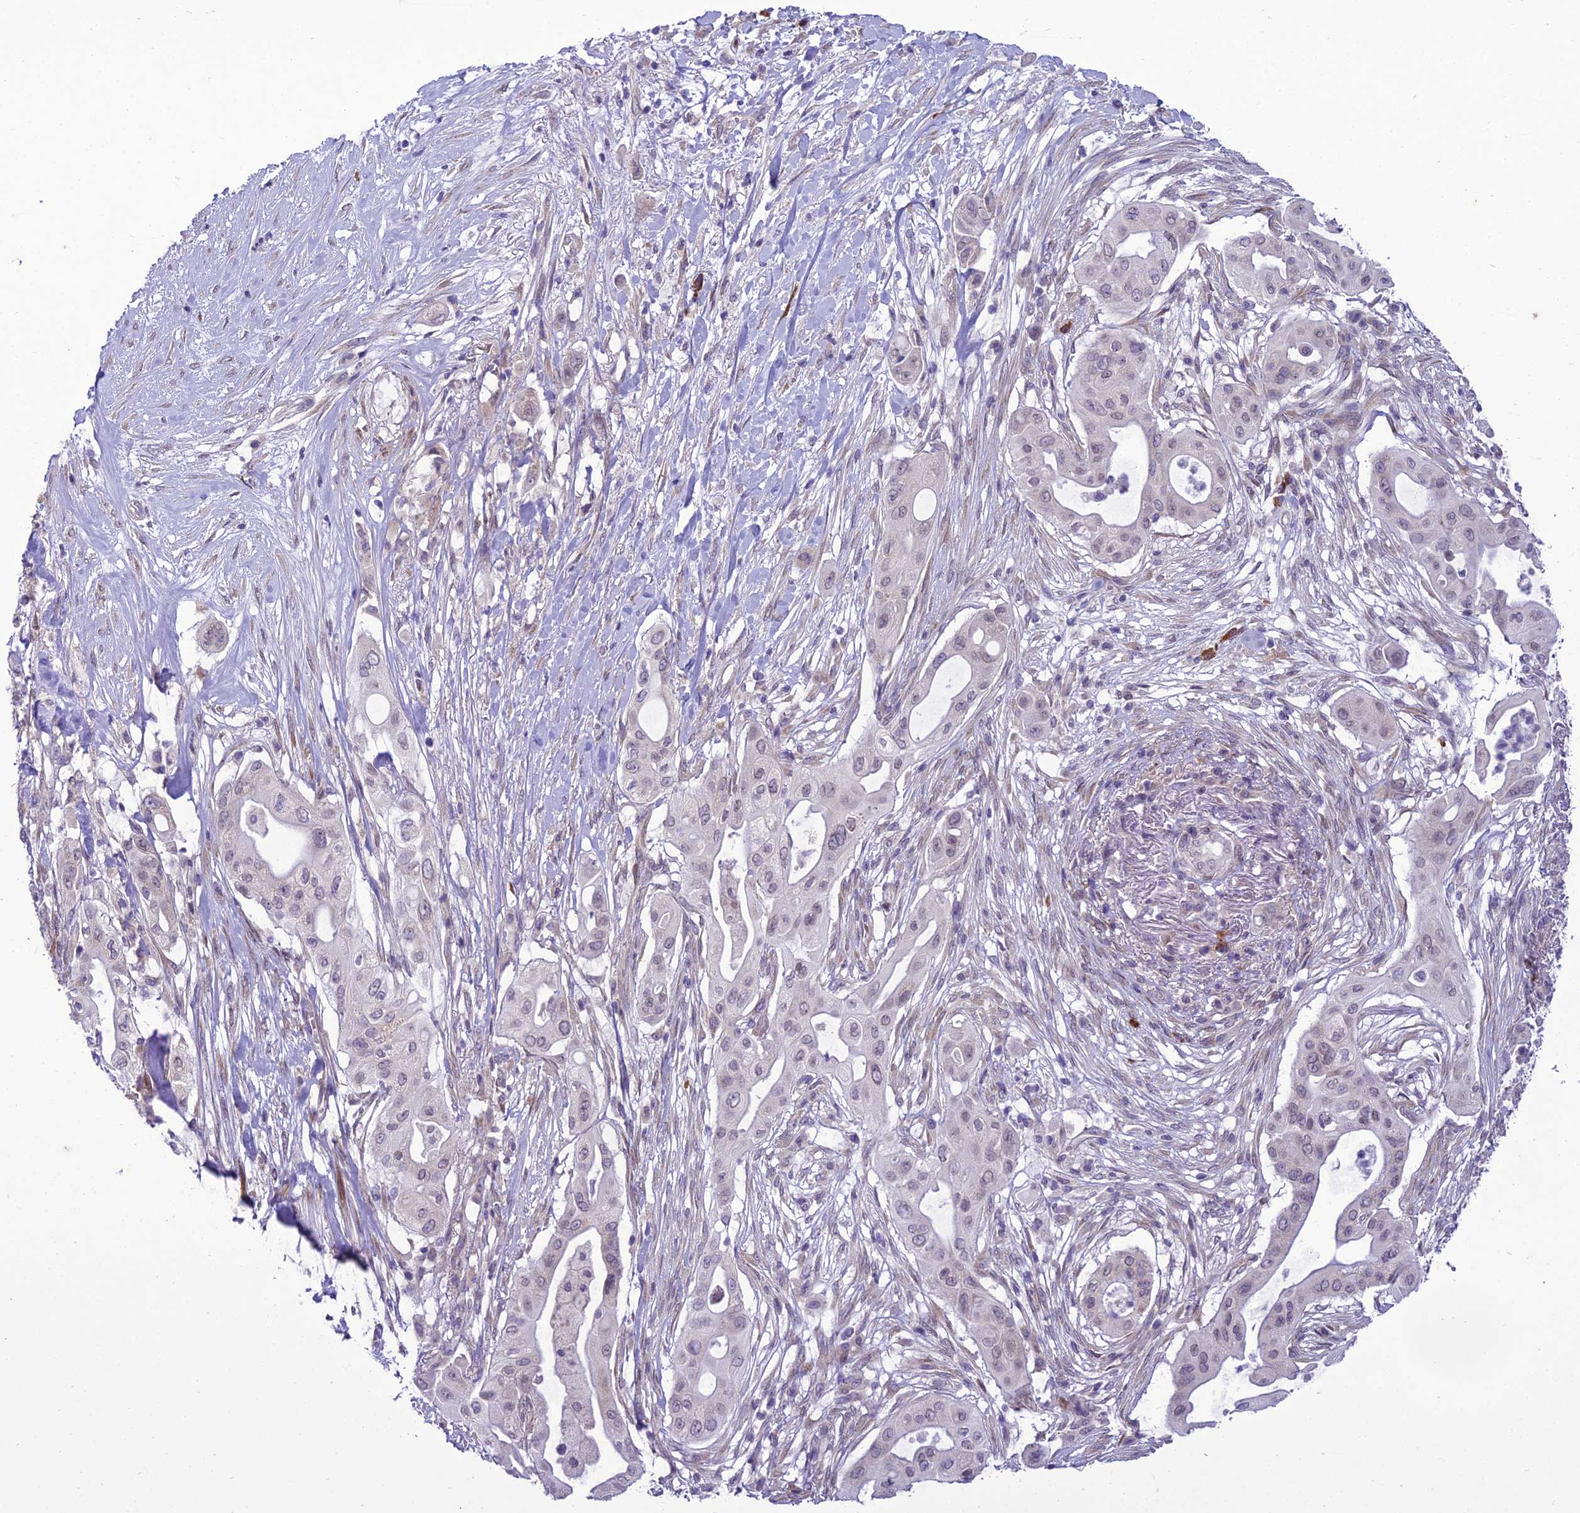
{"staining": {"intensity": "negative", "quantity": "none", "location": "none"}, "tissue": "pancreatic cancer", "cell_type": "Tumor cells", "image_type": "cancer", "snomed": [{"axis": "morphology", "description": "Adenocarcinoma, NOS"}, {"axis": "topography", "description": "Pancreas"}], "caption": "Tumor cells show no significant expression in pancreatic cancer (adenocarcinoma).", "gene": "NEURL2", "patient": {"sex": "male", "age": 68}}